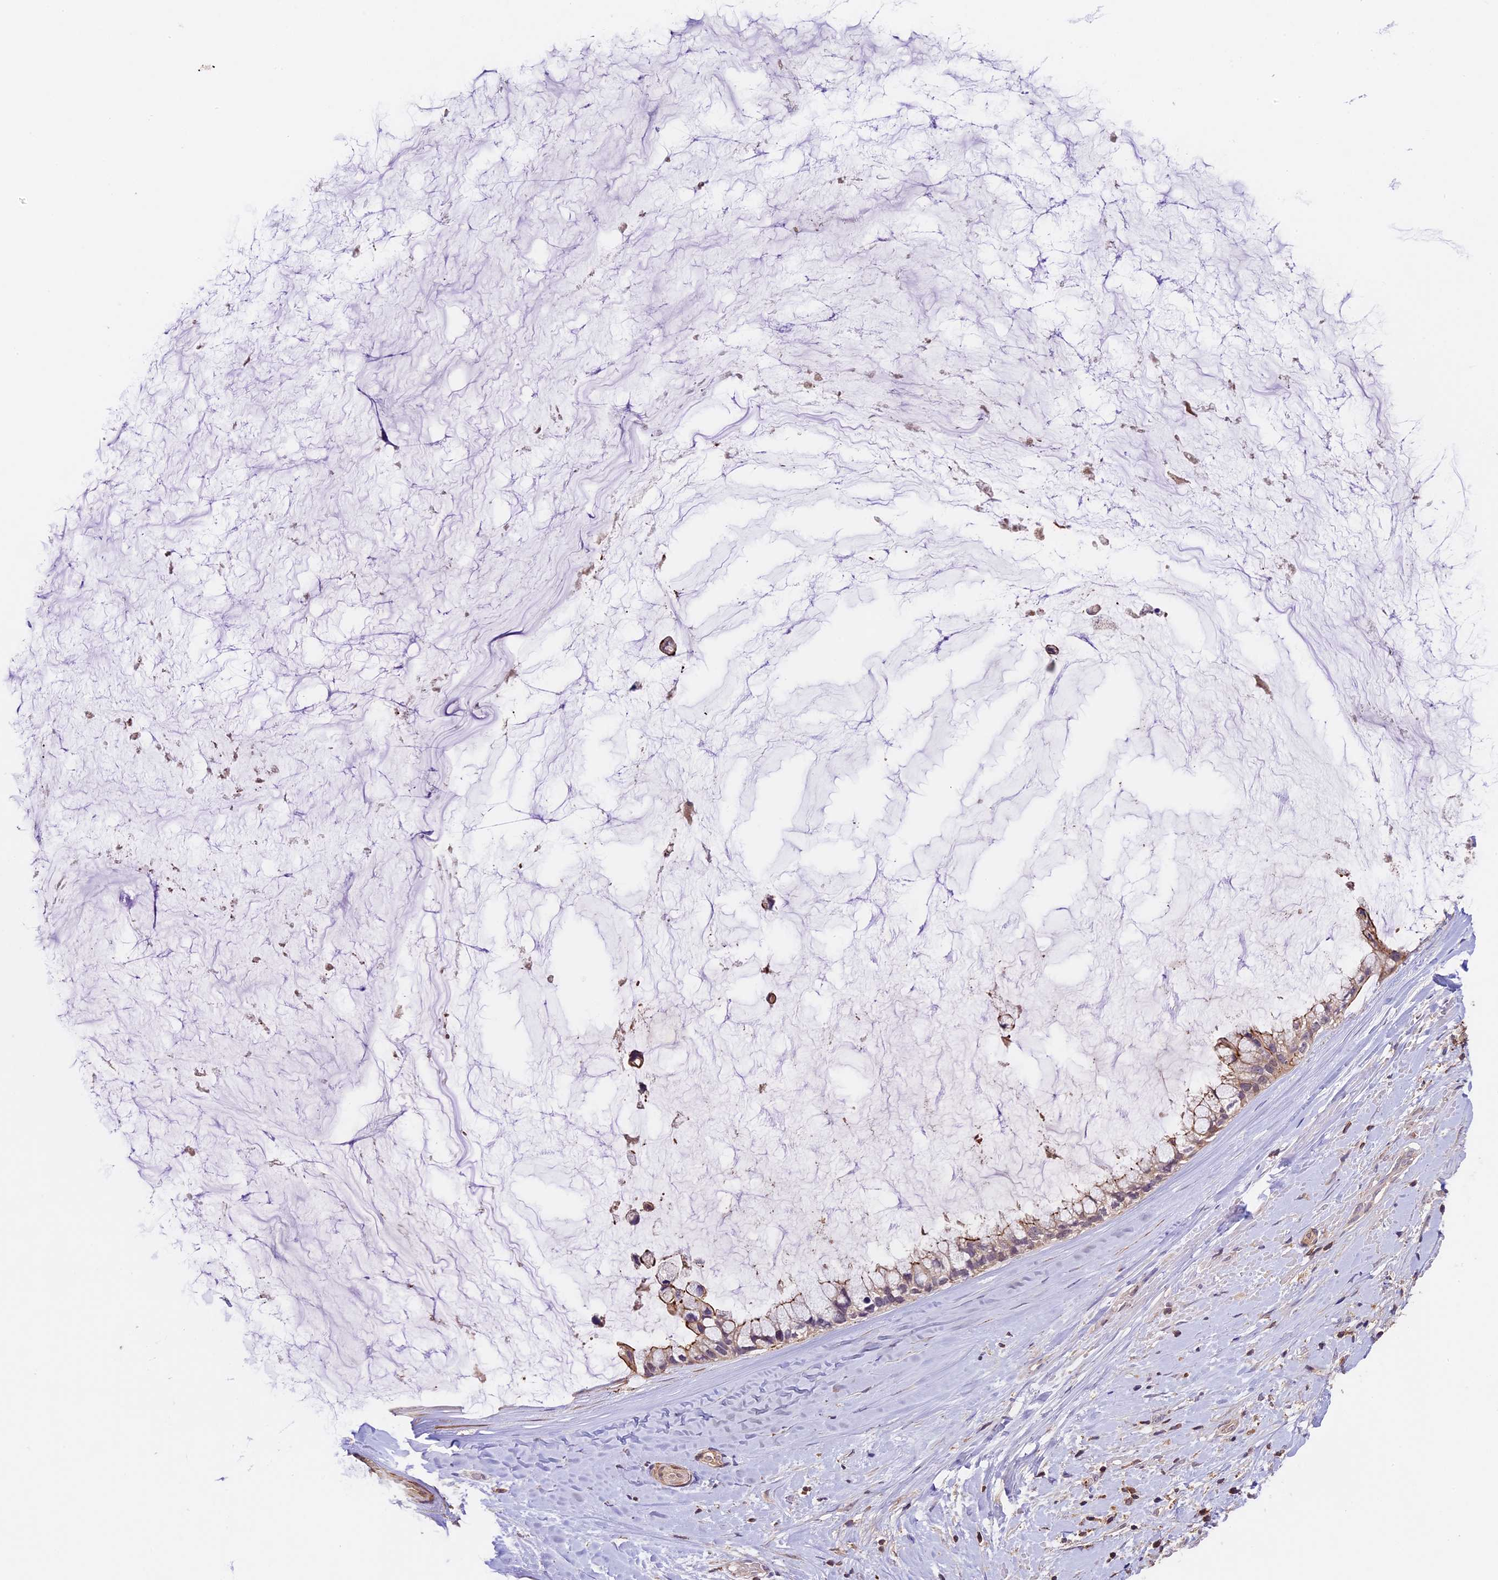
{"staining": {"intensity": "weak", "quantity": "25%-75%", "location": "cytoplasmic/membranous"}, "tissue": "ovarian cancer", "cell_type": "Tumor cells", "image_type": "cancer", "snomed": [{"axis": "morphology", "description": "Cystadenocarcinoma, mucinous, NOS"}, {"axis": "topography", "description": "Ovary"}], "caption": "Ovarian cancer stained with a brown dye displays weak cytoplasmic/membranous positive expression in approximately 25%-75% of tumor cells.", "gene": "TBC1D1", "patient": {"sex": "female", "age": 39}}